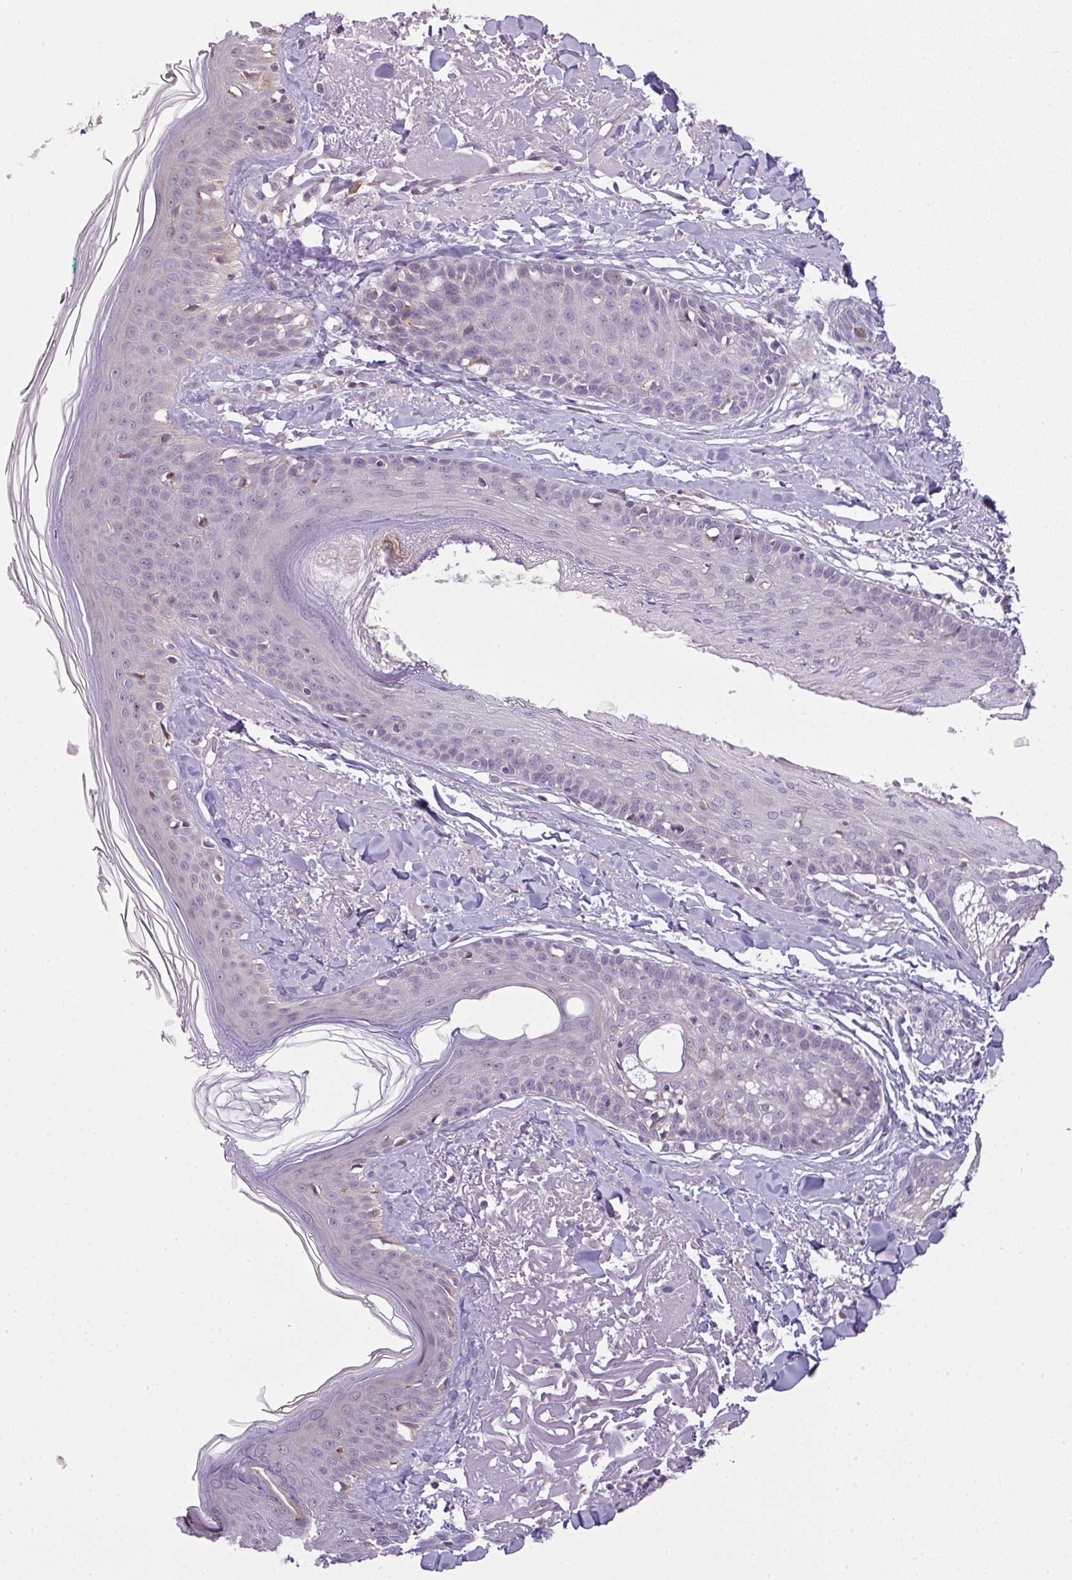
{"staining": {"intensity": "negative", "quantity": "none", "location": "none"}, "tissue": "skin", "cell_type": "Fibroblasts", "image_type": "normal", "snomed": [{"axis": "morphology", "description": "Normal tissue, NOS"}, {"axis": "morphology", "description": "Malignant melanoma, NOS"}, {"axis": "topography", "description": "Skin"}], "caption": "Human skin stained for a protein using IHC shows no expression in fibroblasts.", "gene": "PIK3R5", "patient": {"sex": "male", "age": 80}}